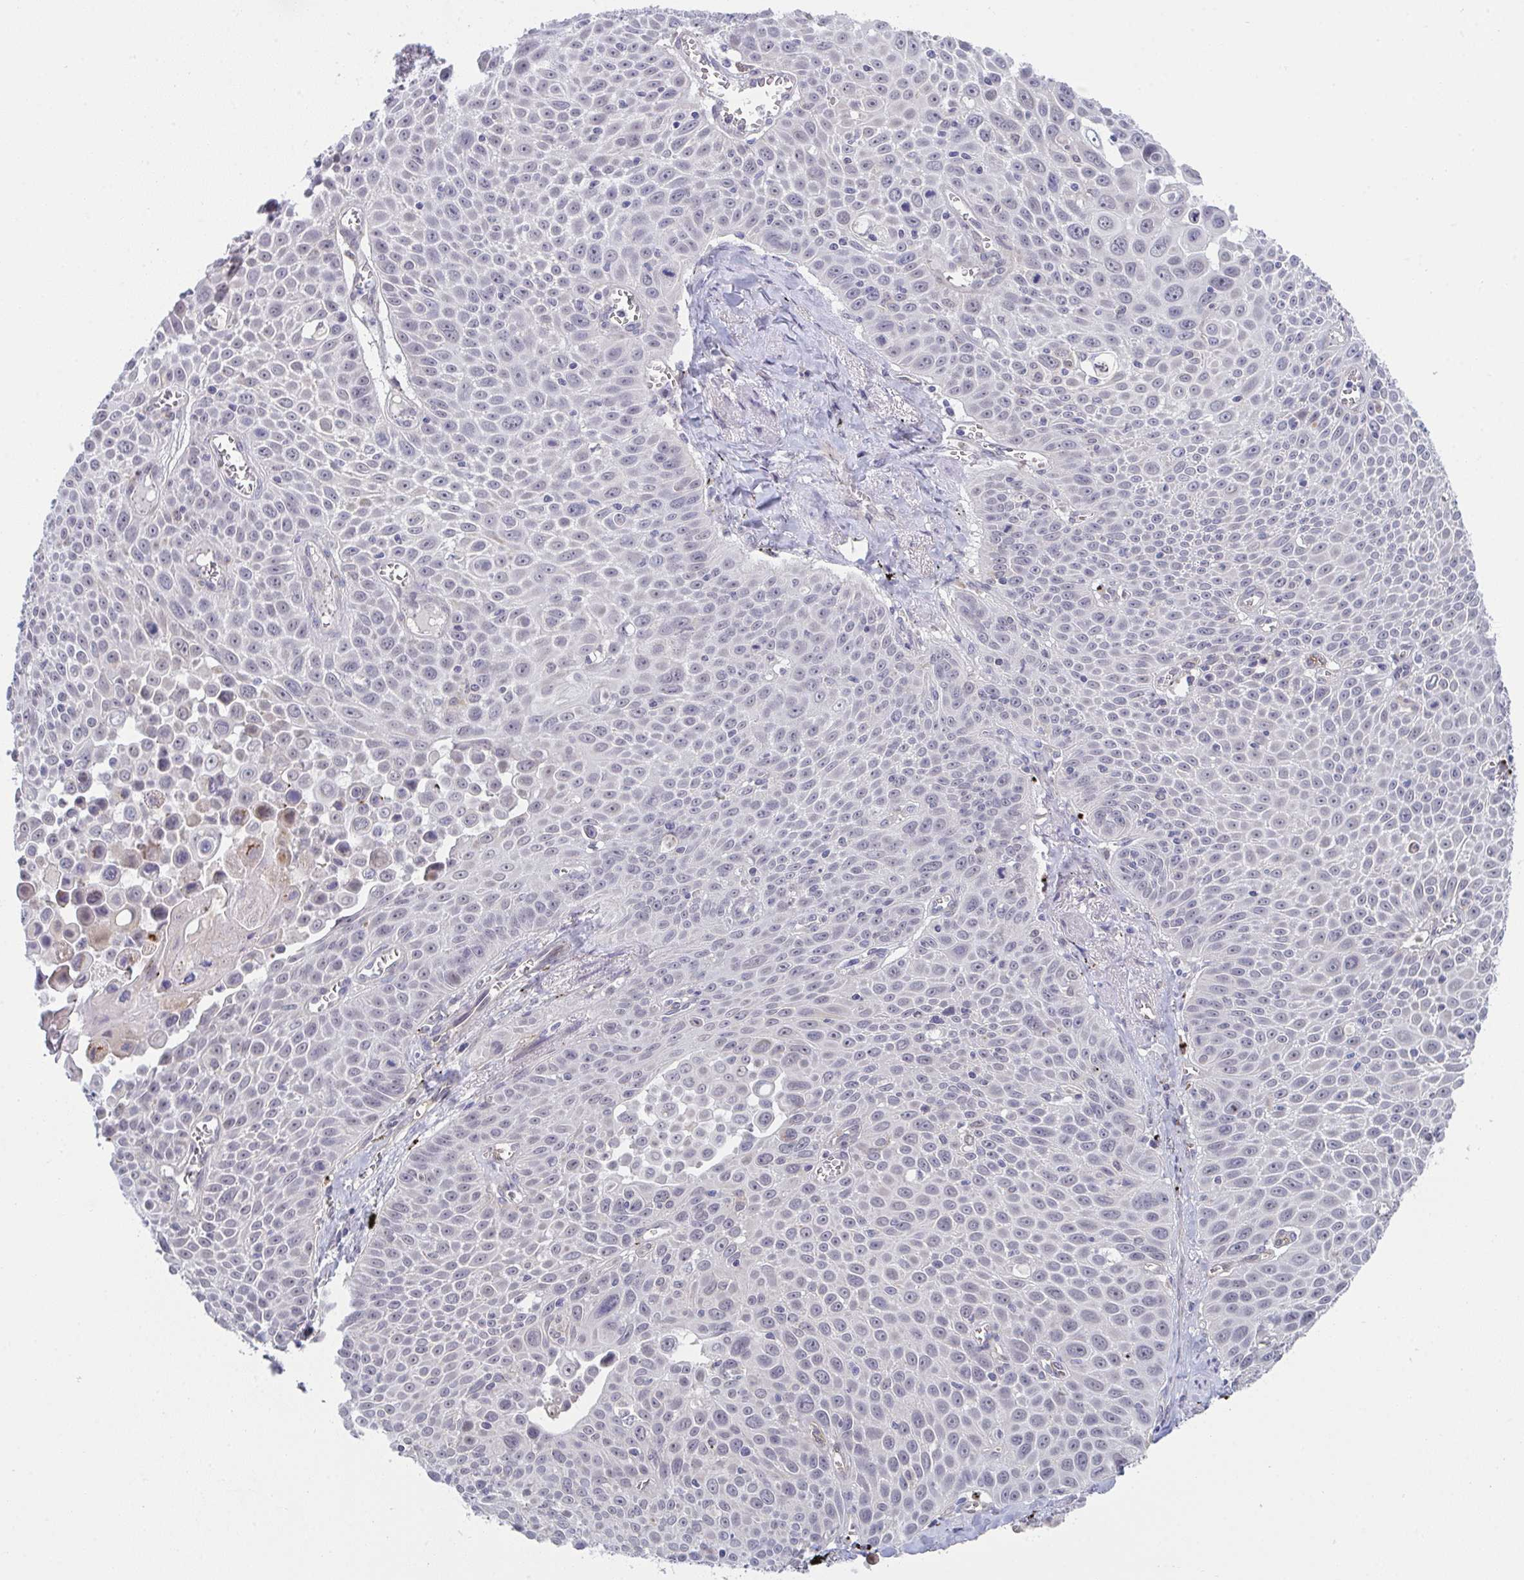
{"staining": {"intensity": "negative", "quantity": "none", "location": "none"}, "tissue": "lung cancer", "cell_type": "Tumor cells", "image_type": "cancer", "snomed": [{"axis": "morphology", "description": "Squamous cell carcinoma, NOS"}, {"axis": "morphology", "description": "Squamous cell carcinoma, metastatic, NOS"}, {"axis": "topography", "description": "Lymph node"}, {"axis": "topography", "description": "Lung"}], "caption": "This is an immunohistochemistry (IHC) histopathology image of human lung squamous cell carcinoma. There is no positivity in tumor cells.", "gene": "VWDE", "patient": {"sex": "female", "age": 62}}